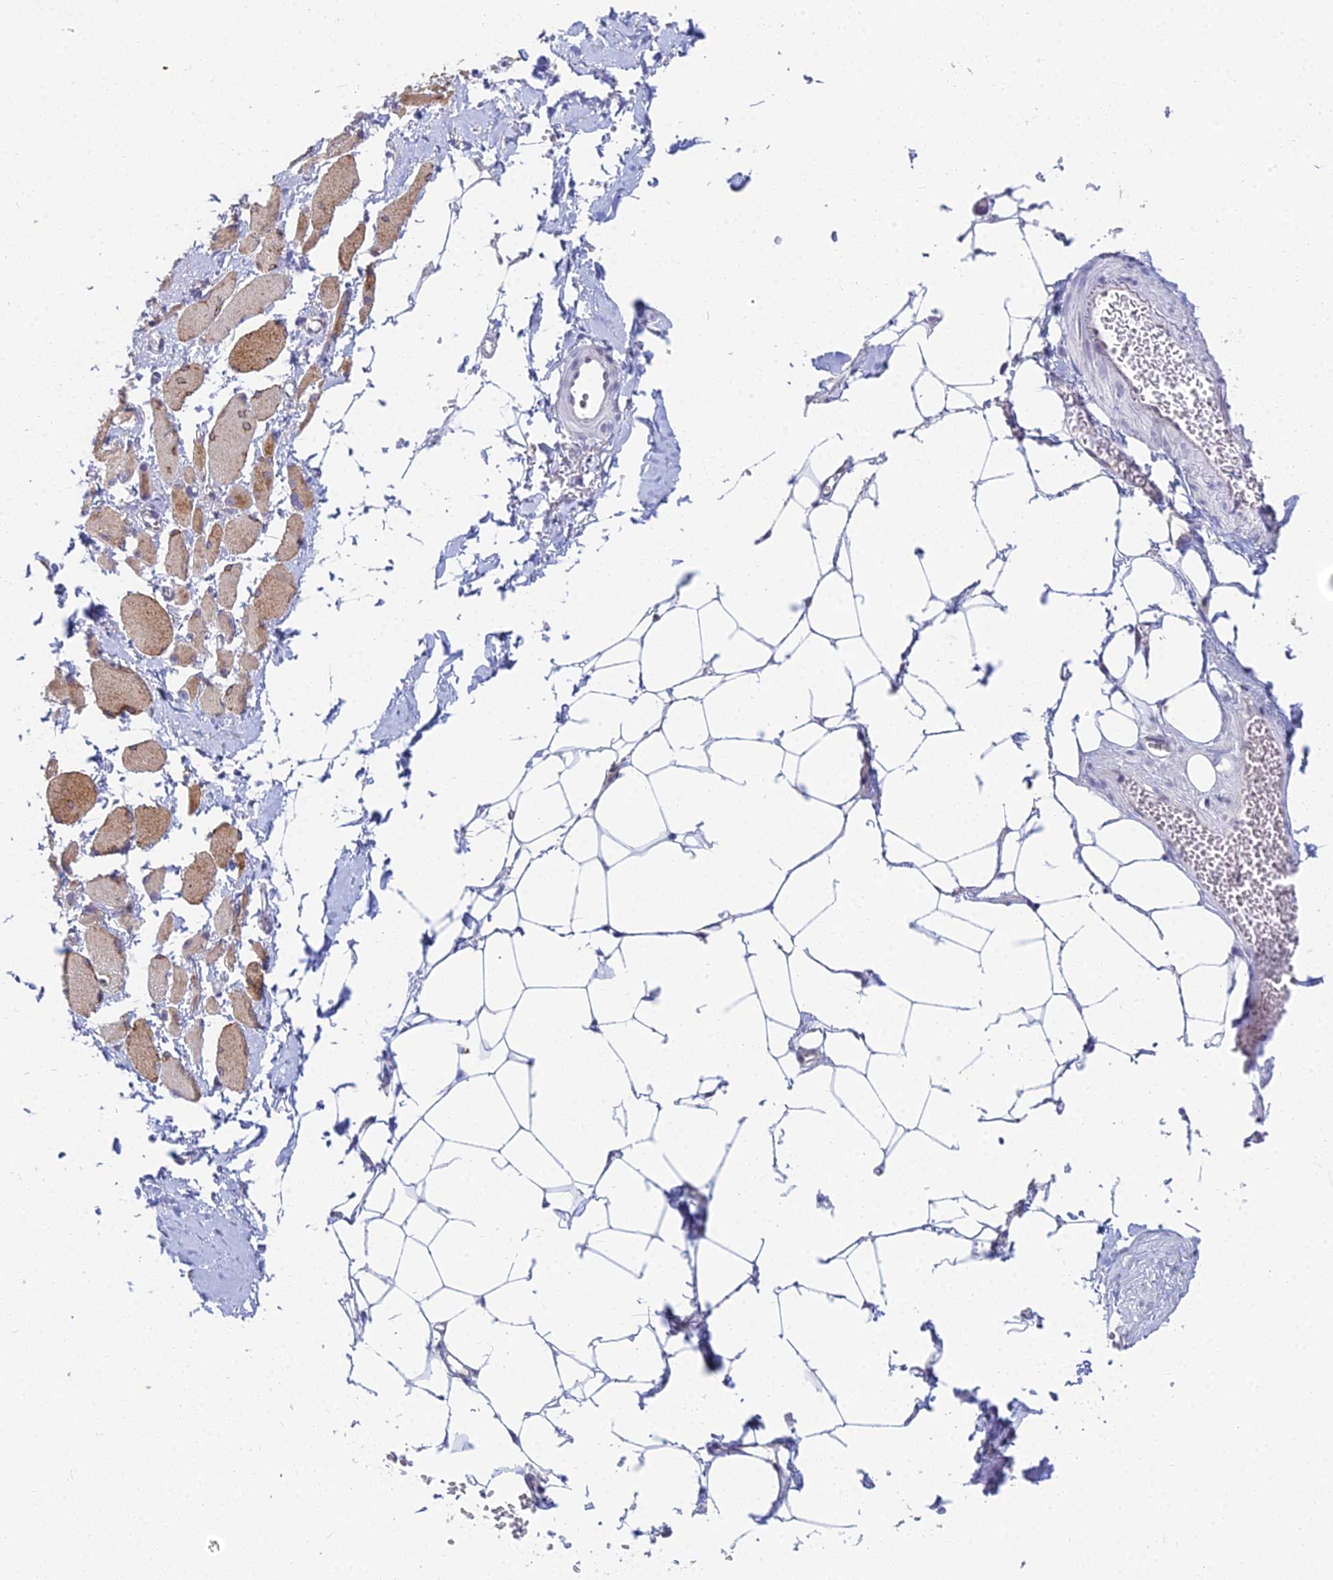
{"staining": {"intensity": "moderate", "quantity": ">75%", "location": "cytoplasmic/membranous"}, "tissue": "skeletal muscle", "cell_type": "Myocytes", "image_type": "normal", "snomed": [{"axis": "morphology", "description": "Normal tissue, NOS"}, {"axis": "morphology", "description": "Basal cell carcinoma"}, {"axis": "topography", "description": "Skeletal muscle"}], "caption": "Human skeletal muscle stained with a brown dye displays moderate cytoplasmic/membranous positive positivity in about >75% of myocytes.", "gene": "EEF2KMT", "patient": {"sex": "female", "age": 64}}